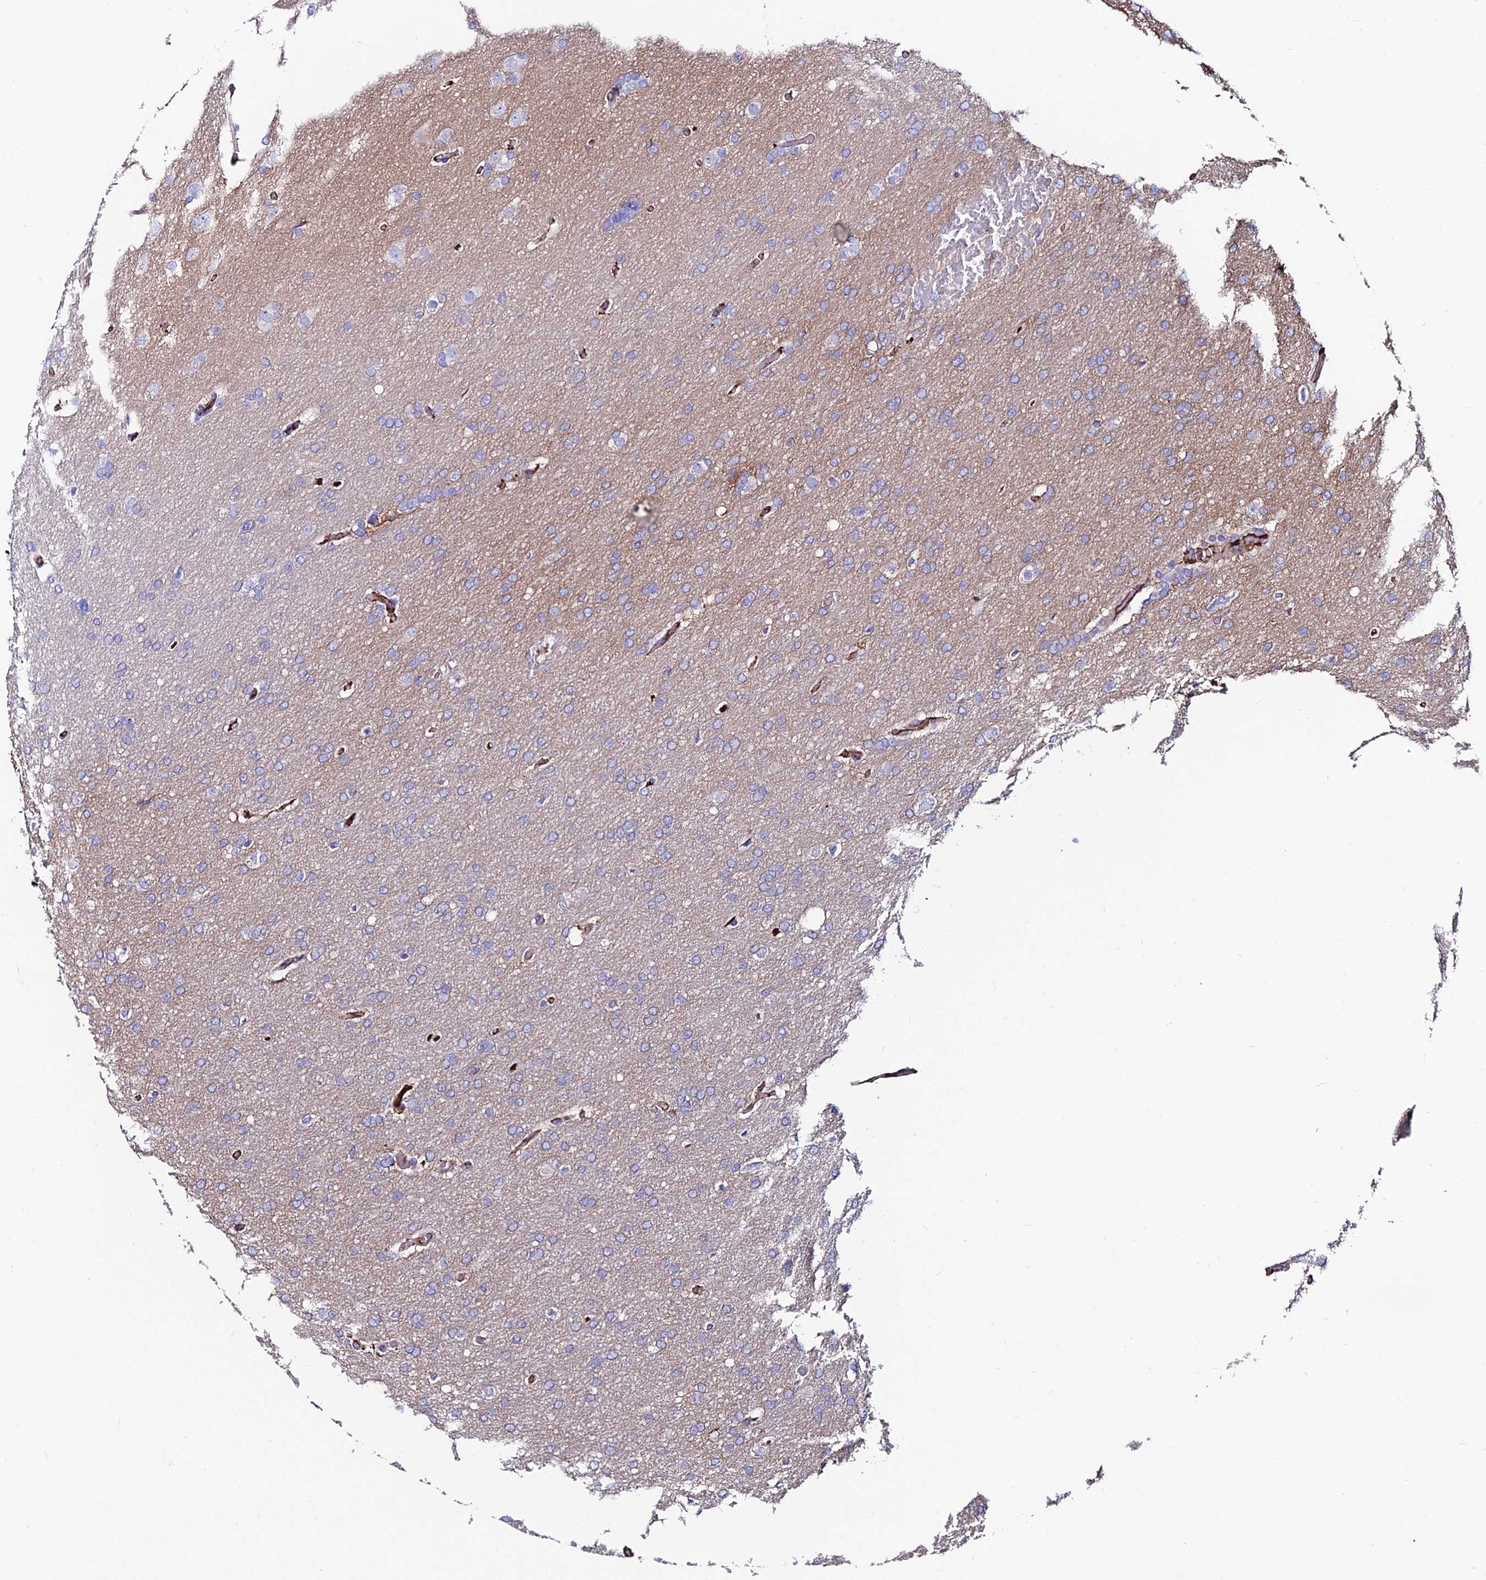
{"staining": {"intensity": "negative", "quantity": "none", "location": "none"}, "tissue": "glioma", "cell_type": "Tumor cells", "image_type": "cancer", "snomed": [{"axis": "morphology", "description": "Glioma, malignant, High grade"}, {"axis": "topography", "description": "Cerebral cortex"}], "caption": "Micrograph shows no protein positivity in tumor cells of glioma tissue. The staining was performed using DAB to visualize the protein expression in brown, while the nuclei were stained in blue with hematoxylin (Magnification: 20x).", "gene": "SLC25A16", "patient": {"sex": "female", "age": 36}}